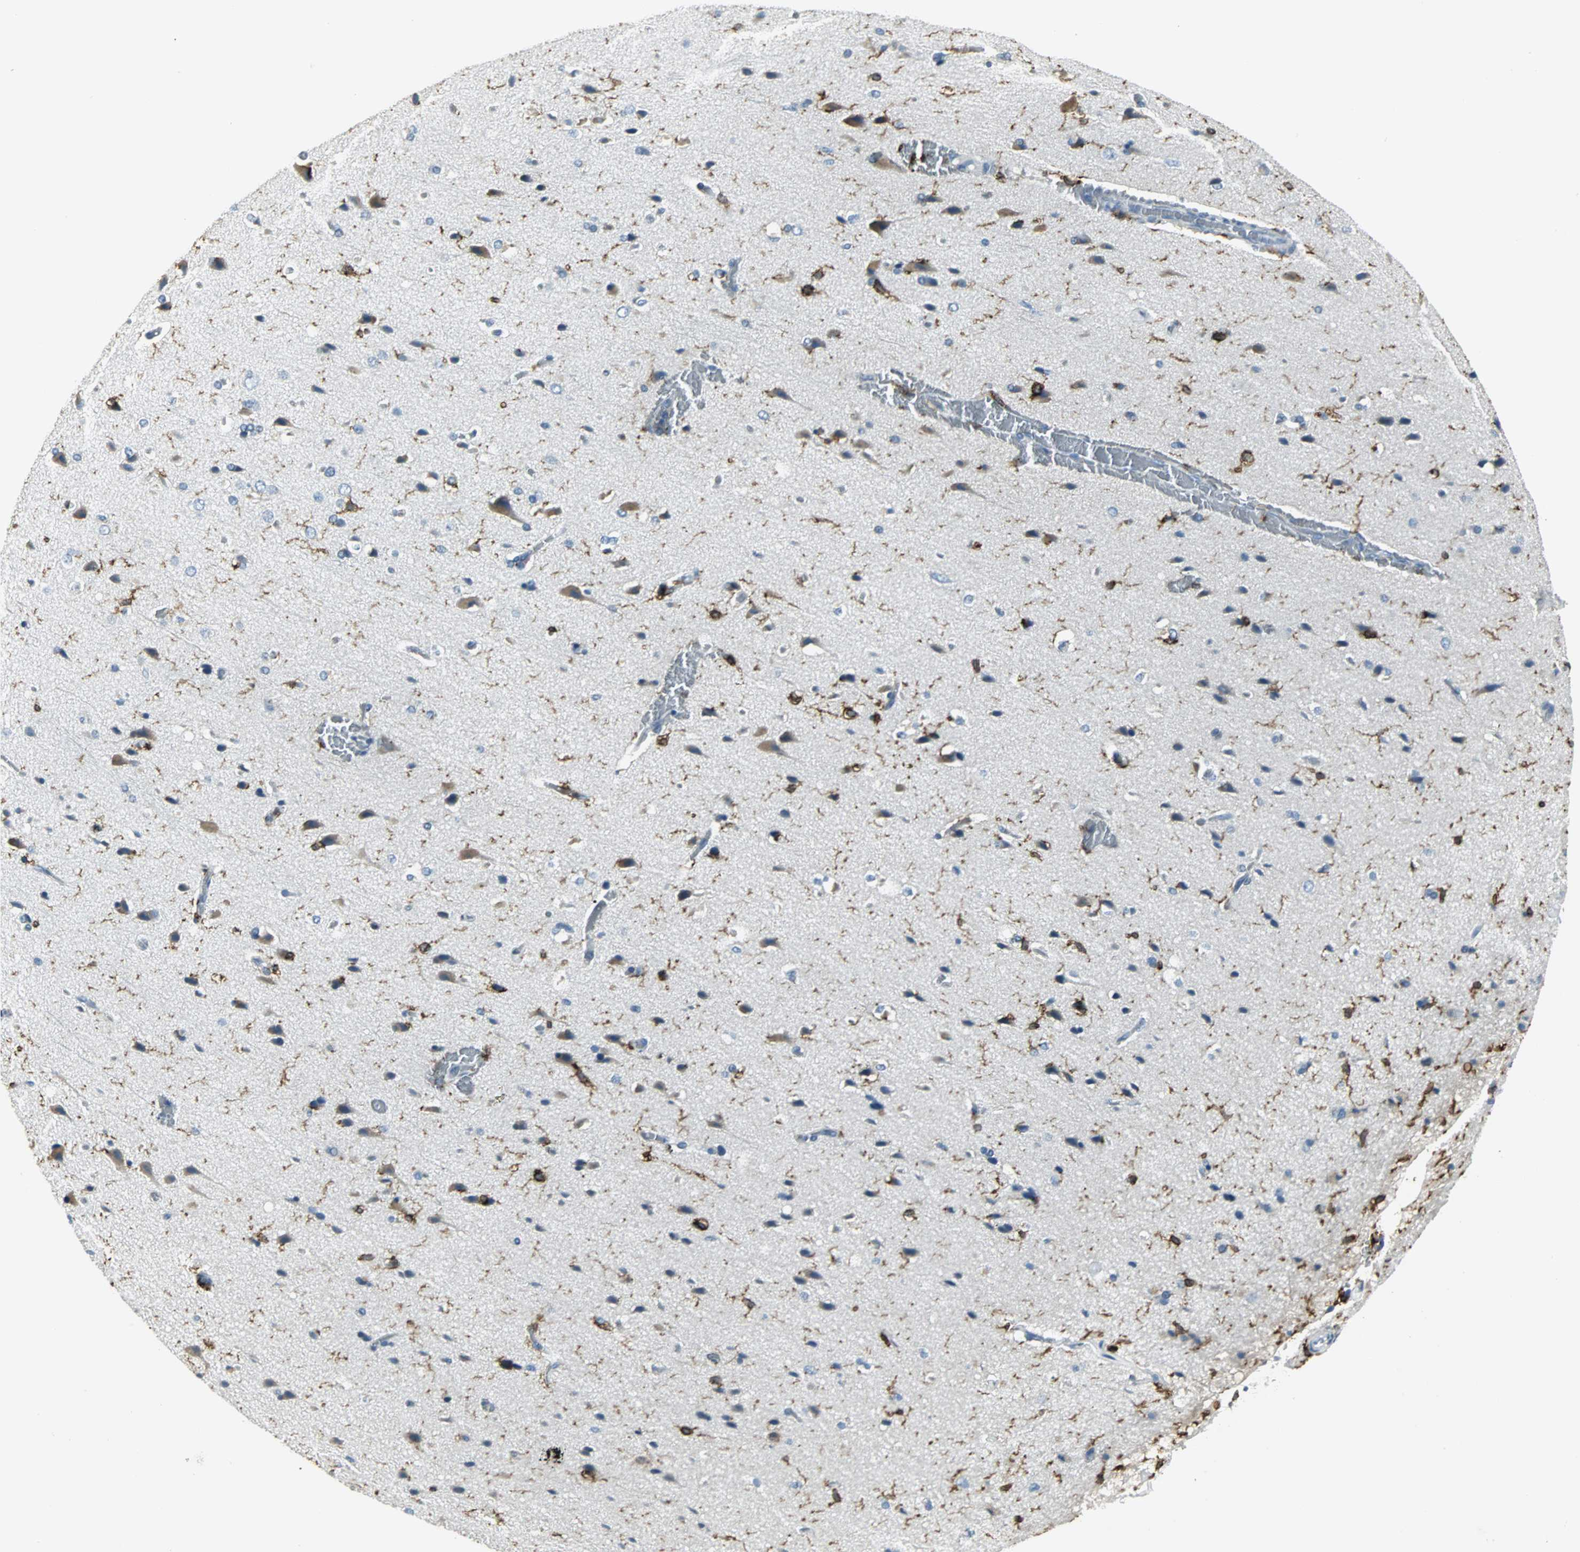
{"staining": {"intensity": "negative", "quantity": "none", "location": "none"}, "tissue": "cerebral cortex", "cell_type": "Endothelial cells", "image_type": "normal", "snomed": [{"axis": "morphology", "description": "Normal tissue, NOS"}, {"axis": "topography", "description": "Cerebral cortex"}], "caption": "Endothelial cells are negative for brown protein staining in unremarkable cerebral cortex. (Brightfield microscopy of DAB IHC at high magnification).", "gene": "SLC2A5", "patient": {"sex": "male", "age": 62}}